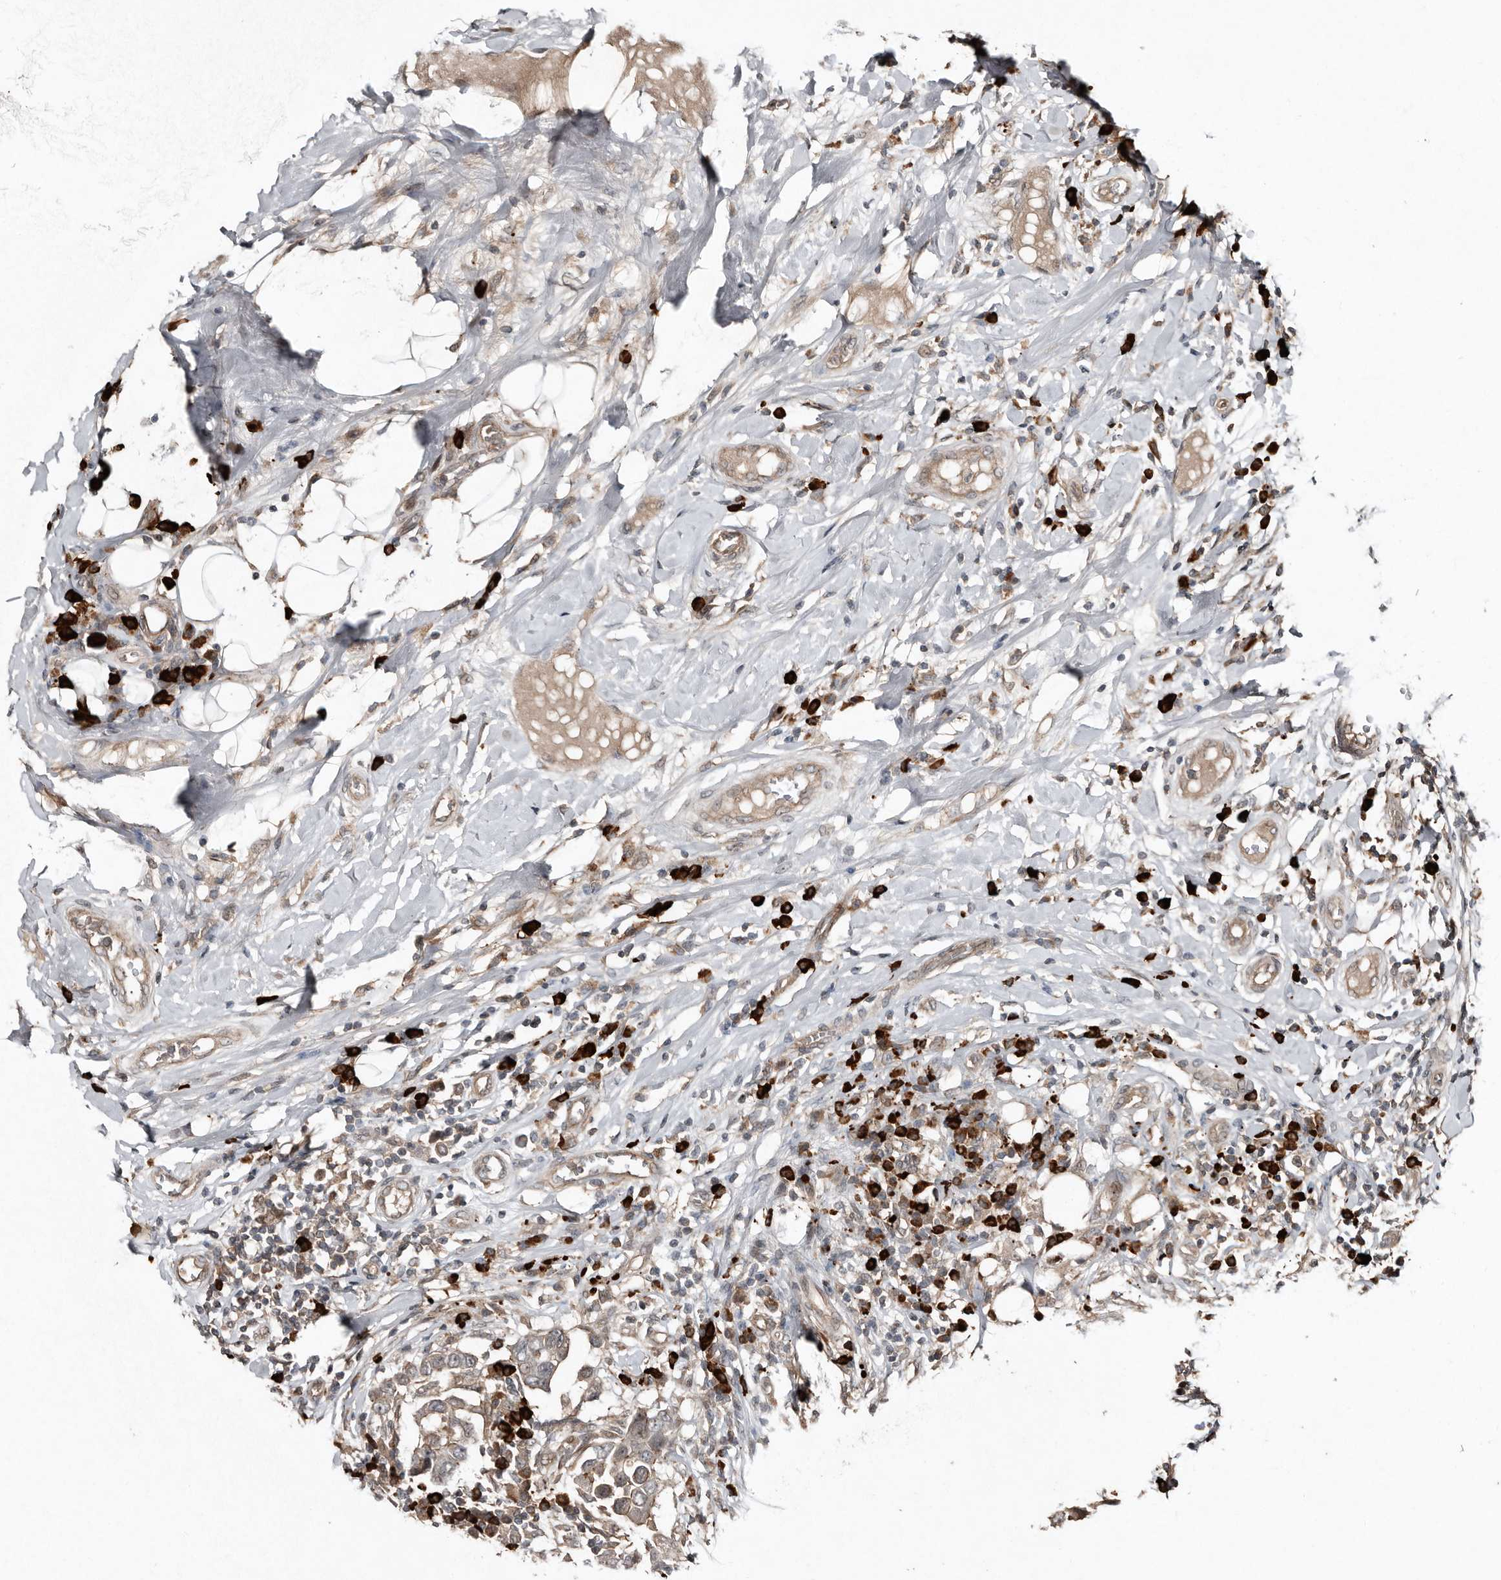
{"staining": {"intensity": "weak", "quantity": "<25%", "location": "cytoplasmic/membranous"}, "tissue": "breast cancer", "cell_type": "Tumor cells", "image_type": "cancer", "snomed": [{"axis": "morphology", "description": "Duct carcinoma"}, {"axis": "topography", "description": "Breast"}], "caption": "DAB (3,3'-diaminobenzidine) immunohistochemical staining of breast invasive ductal carcinoma demonstrates no significant positivity in tumor cells. (Immunohistochemistry (ihc), brightfield microscopy, high magnification).", "gene": "TEAD3", "patient": {"sex": "female", "age": 27}}